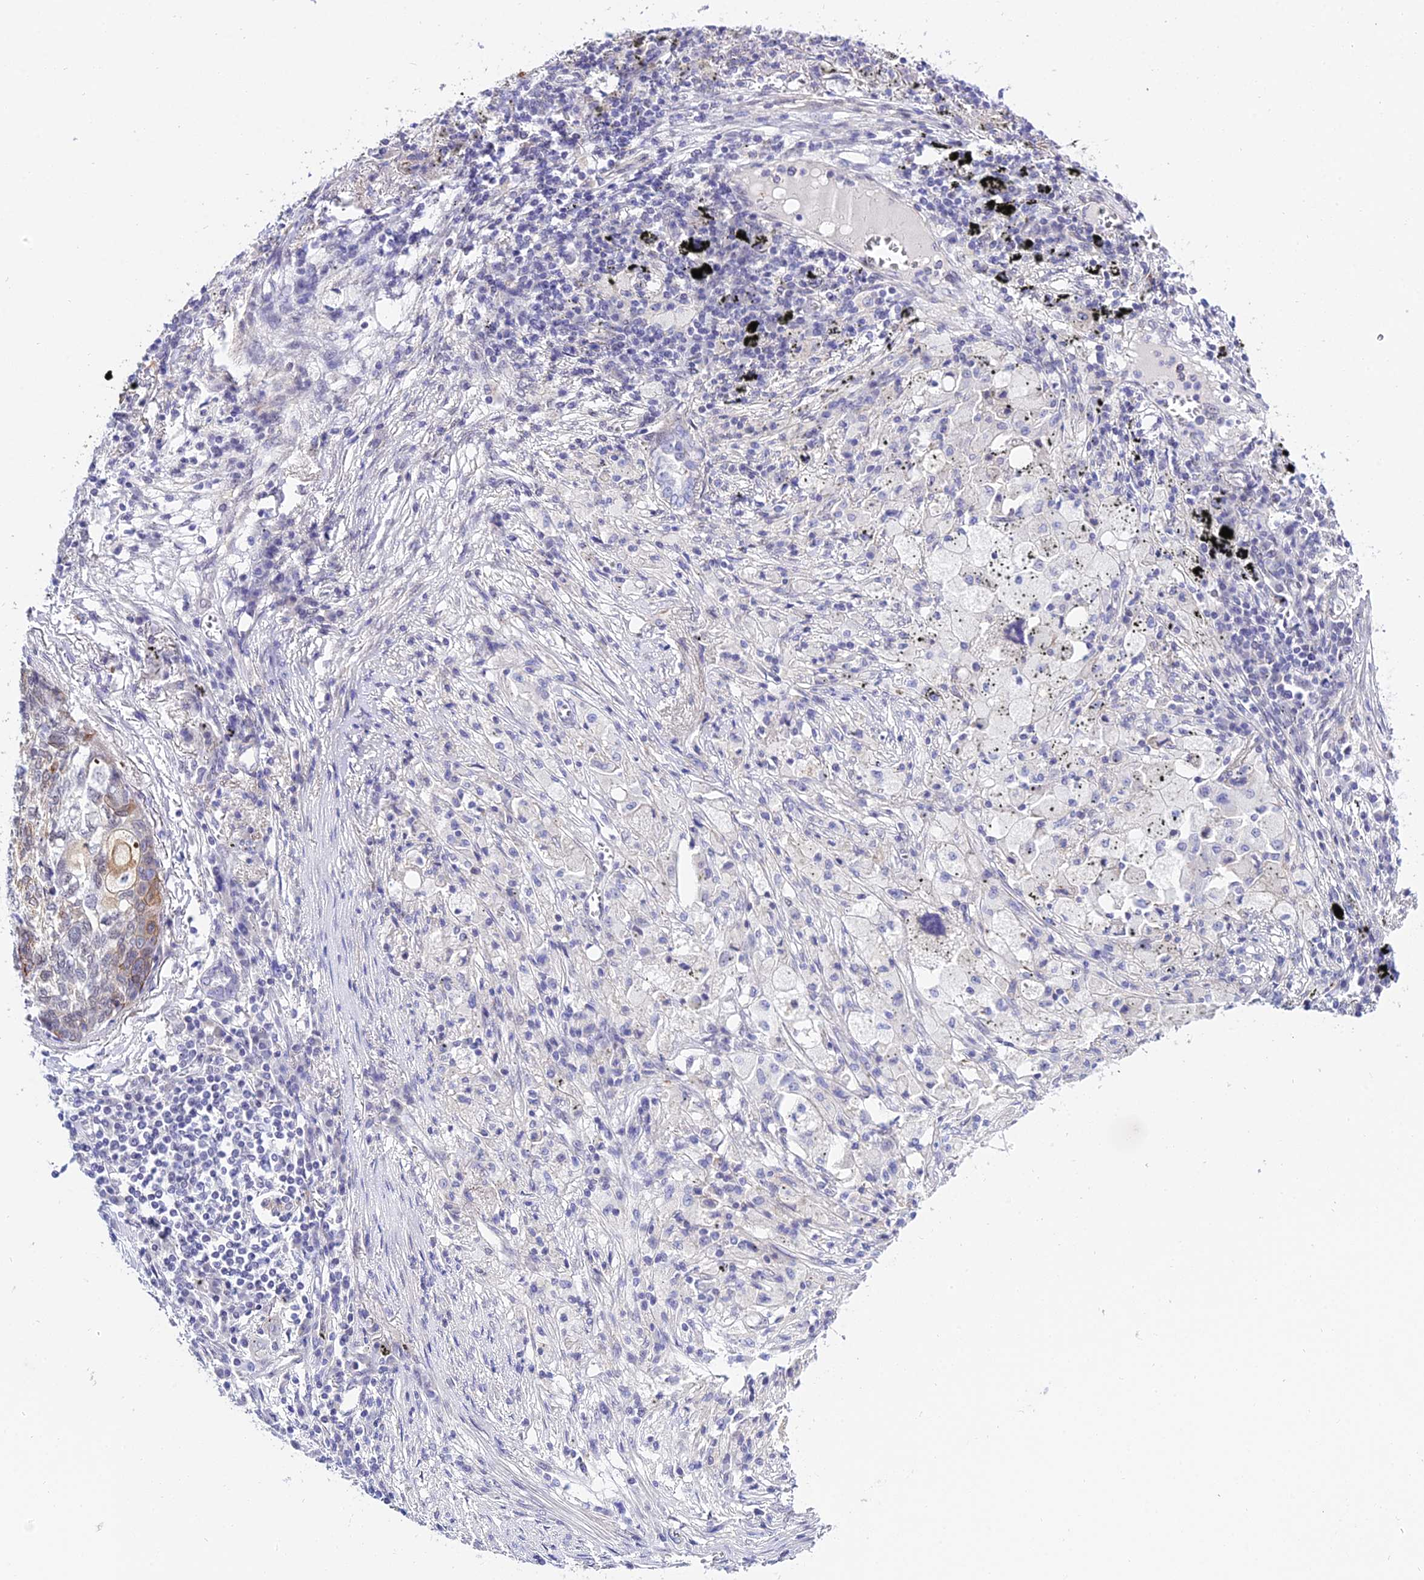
{"staining": {"intensity": "moderate", "quantity": "<25%", "location": "cytoplasmic/membranous"}, "tissue": "lung cancer", "cell_type": "Tumor cells", "image_type": "cancer", "snomed": [{"axis": "morphology", "description": "Squamous cell carcinoma, NOS"}, {"axis": "topography", "description": "Lung"}], "caption": "The micrograph displays staining of lung squamous cell carcinoma, revealing moderate cytoplasmic/membranous protein staining (brown color) within tumor cells.", "gene": "ZNF628", "patient": {"sex": "female", "age": 63}}